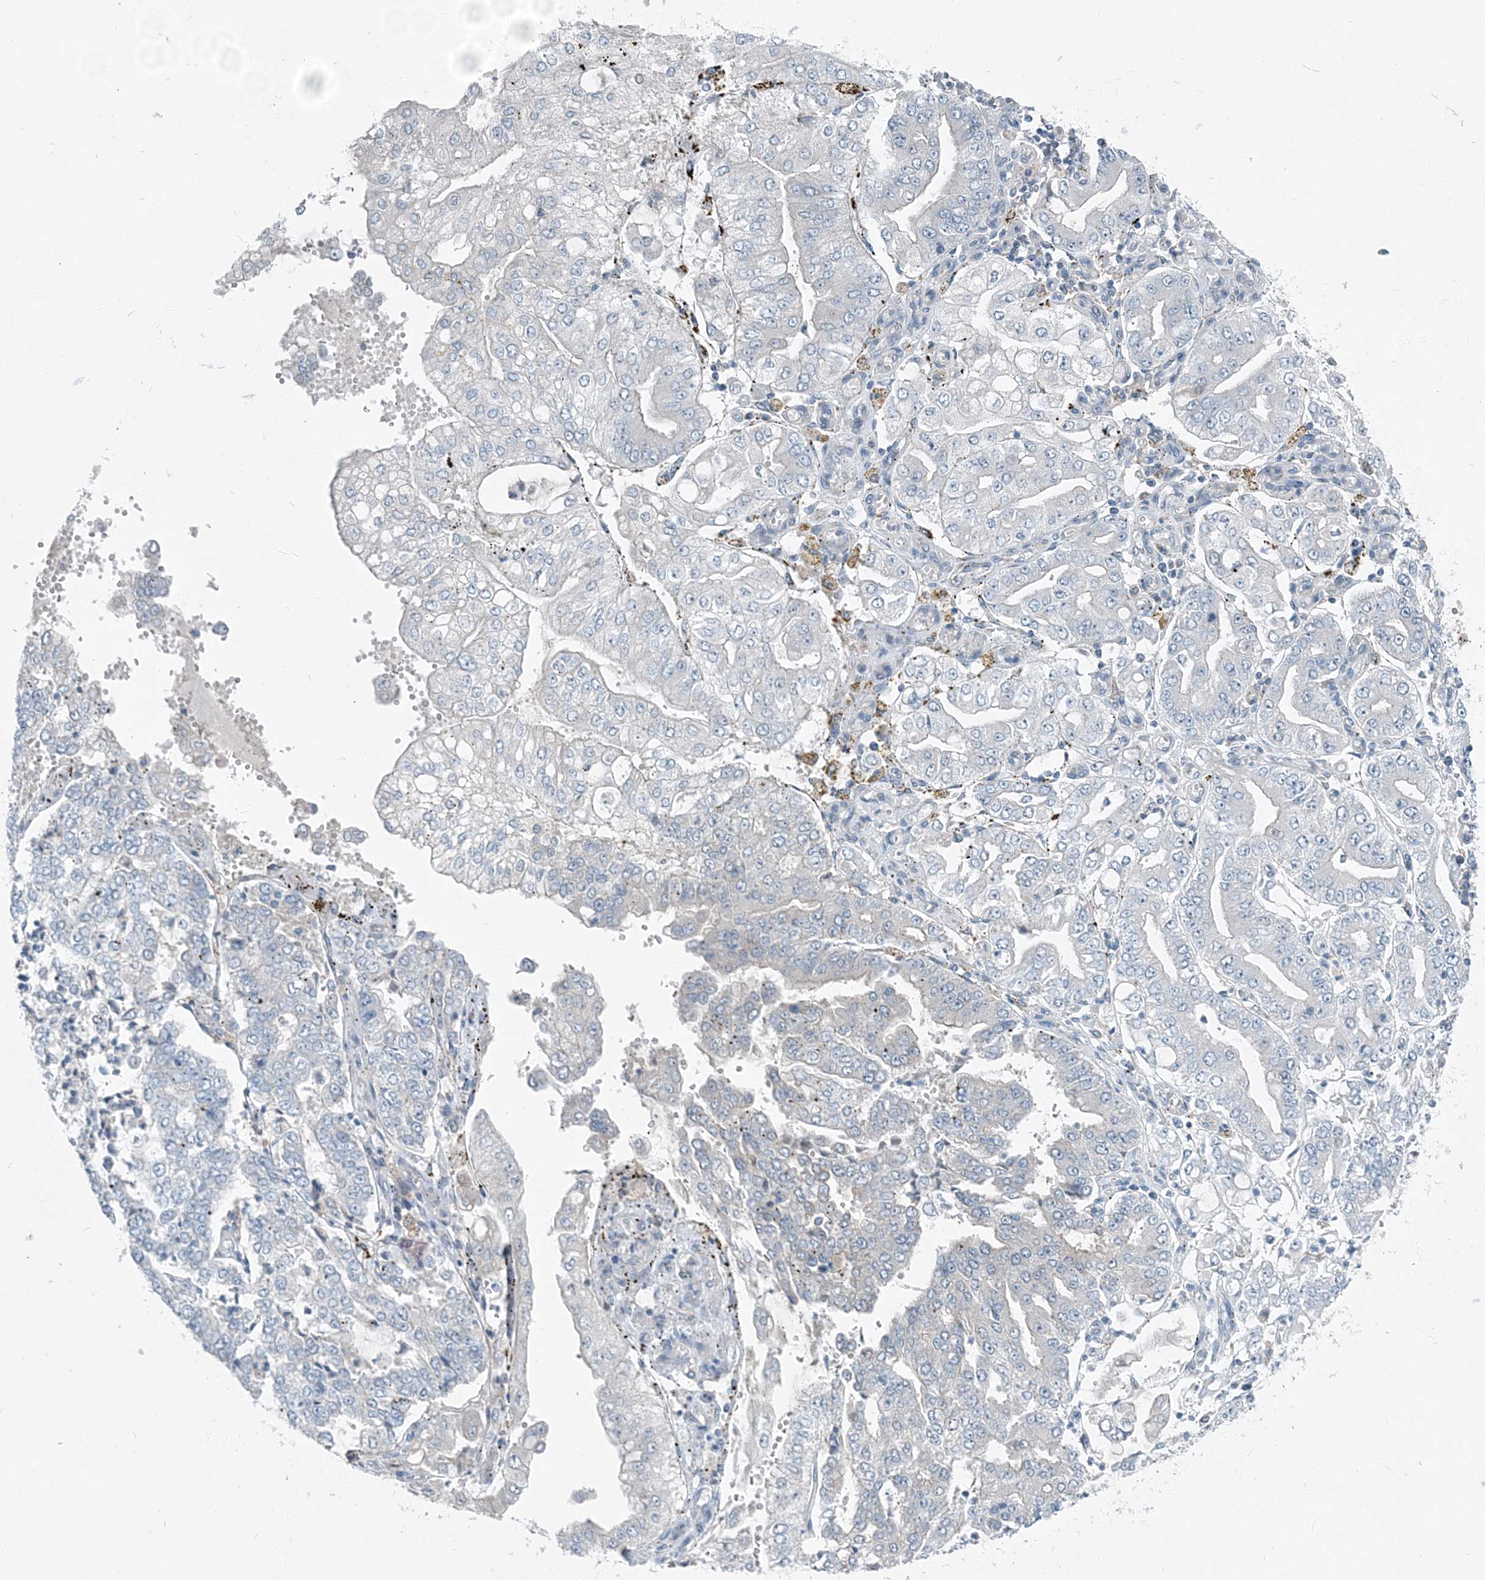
{"staining": {"intensity": "negative", "quantity": "none", "location": "none"}, "tissue": "stomach cancer", "cell_type": "Tumor cells", "image_type": "cancer", "snomed": [{"axis": "morphology", "description": "Adenocarcinoma, NOS"}, {"axis": "topography", "description": "Stomach"}], "caption": "IHC histopathology image of human stomach cancer stained for a protein (brown), which shows no staining in tumor cells.", "gene": "ARMH1", "patient": {"sex": "male", "age": 76}}